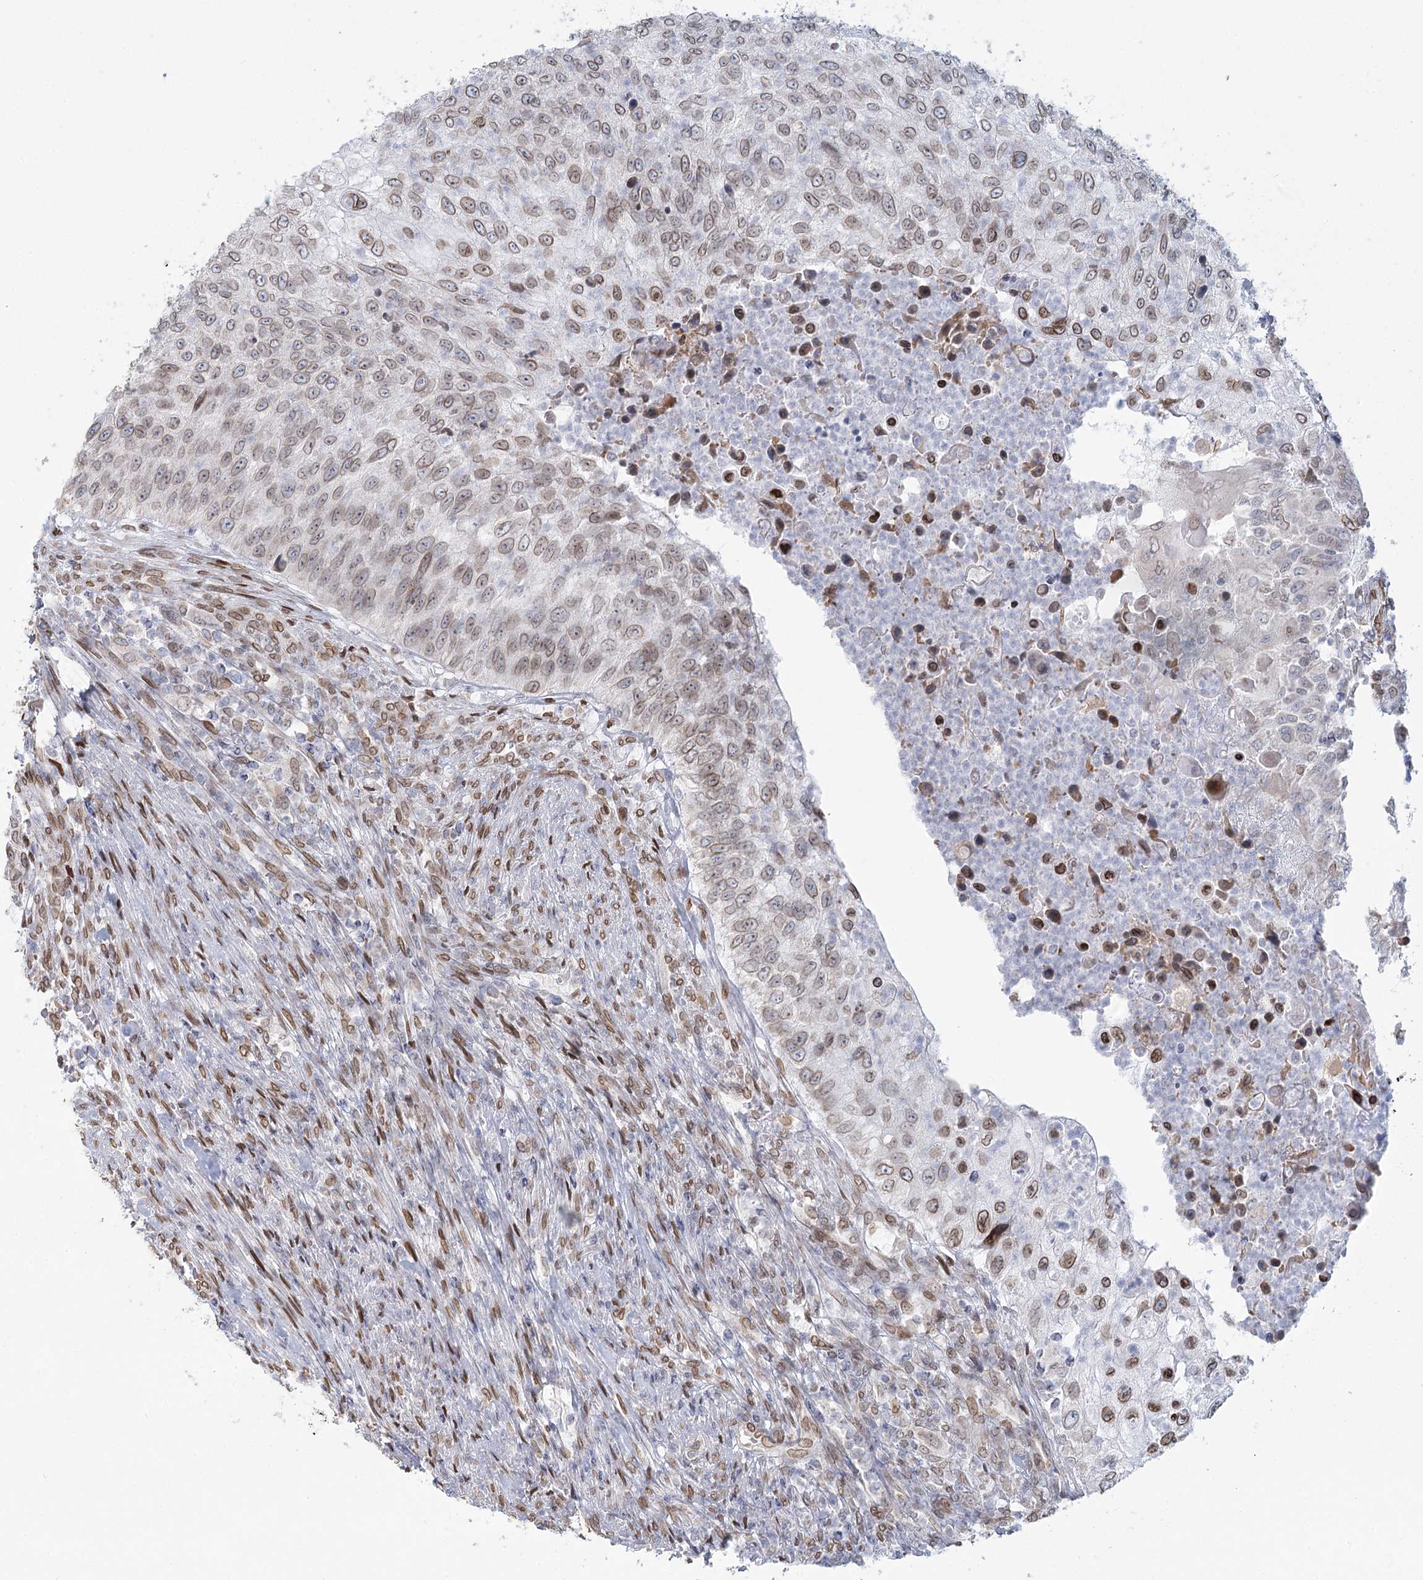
{"staining": {"intensity": "moderate", "quantity": ">75%", "location": "cytoplasmic/membranous,nuclear"}, "tissue": "urothelial cancer", "cell_type": "Tumor cells", "image_type": "cancer", "snomed": [{"axis": "morphology", "description": "Urothelial carcinoma, High grade"}, {"axis": "topography", "description": "Urinary bladder"}], "caption": "An image of urothelial cancer stained for a protein demonstrates moderate cytoplasmic/membranous and nuclear brown staining in tumor cells.", "gene": "VWA5A", "patient": {"sex": "female", "age": 60}}